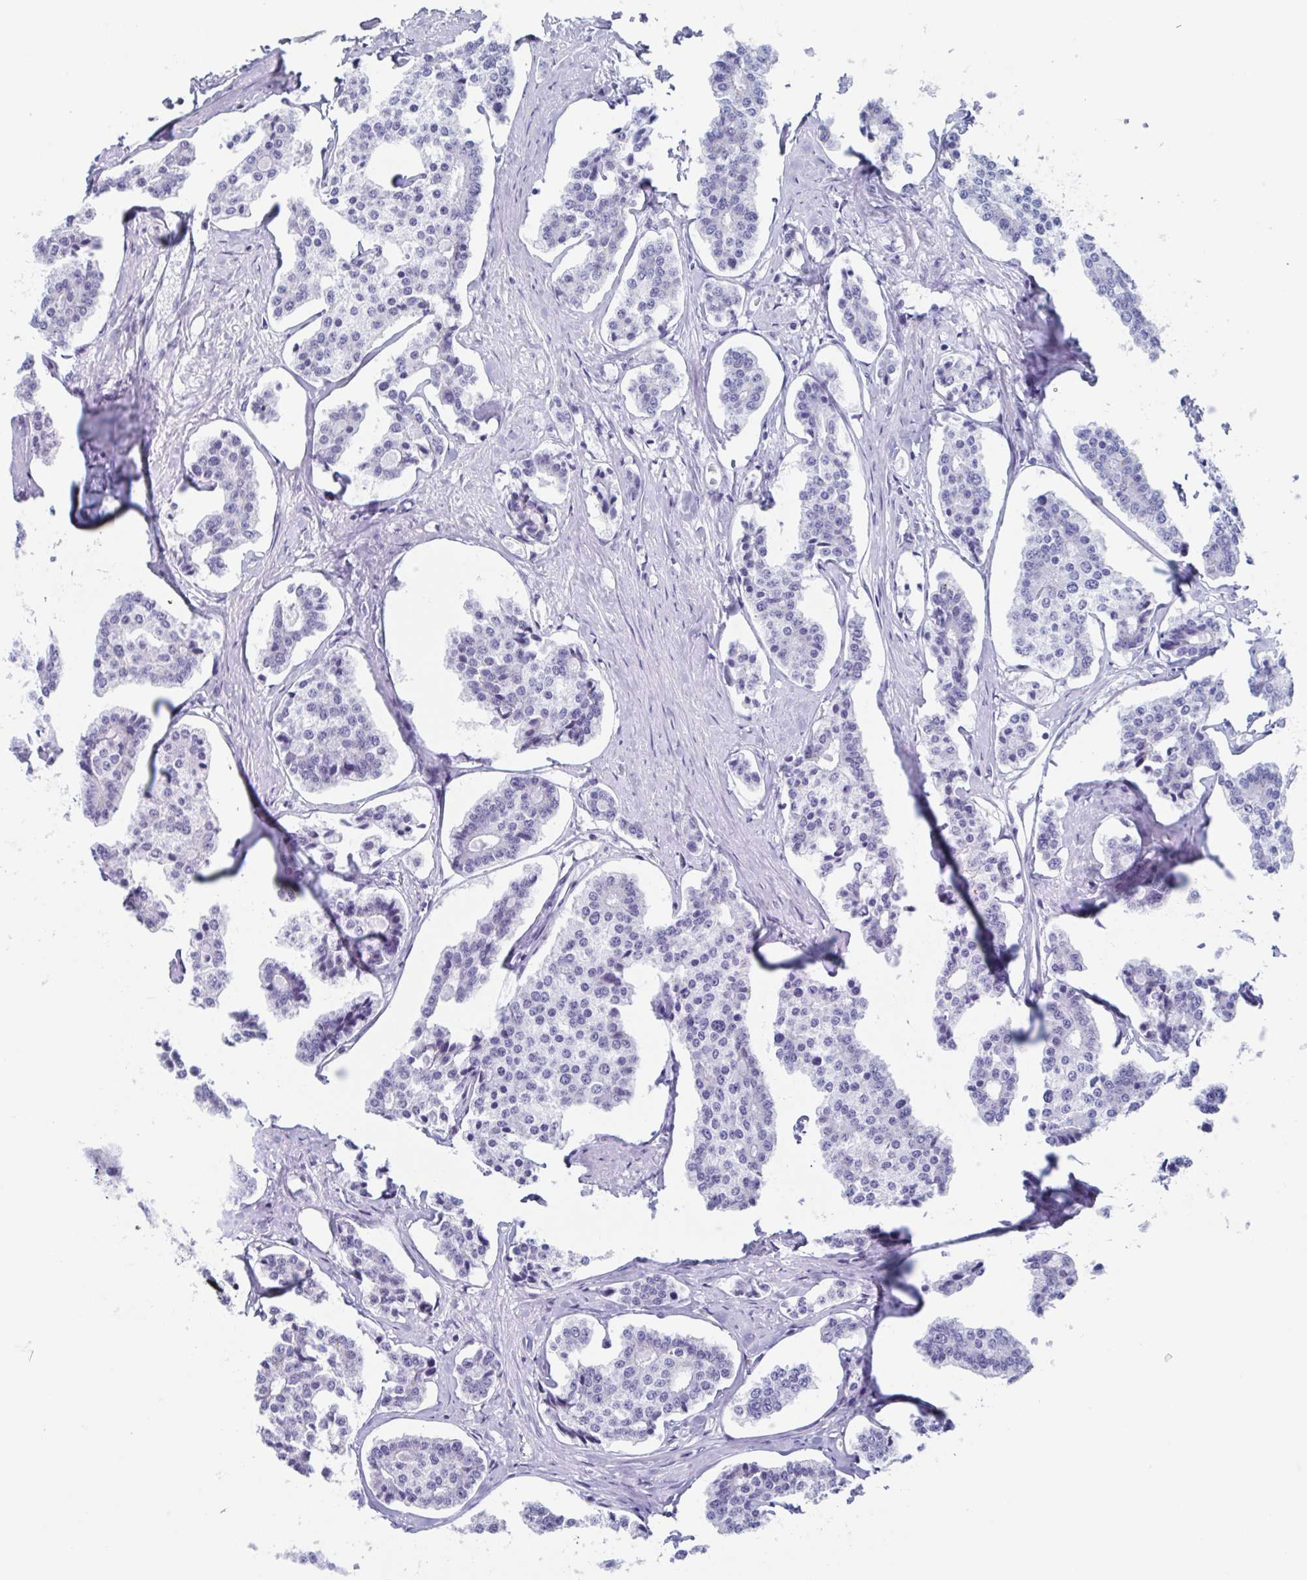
{"staining": {"intensity": "negative", "quantity": "none", "location": "none"}, "tissue": "carcinoid", "cell_type": "Tumor cells", "image_type": "cancer", "snomed": [{"axis": "morphology", "description": "Carcinoid, malignant, NOS"}, {"axis": "topography", "description": "Small intestine"}], "caption": "Immunohistochemistry (IHC) histopathology image of neoplastic tissue: human carcinoid stained with DAB exhibits no significant protein positivity in tumor cells.", "gene": "BPI", "patient": {"sex": "female", "age": 65}}